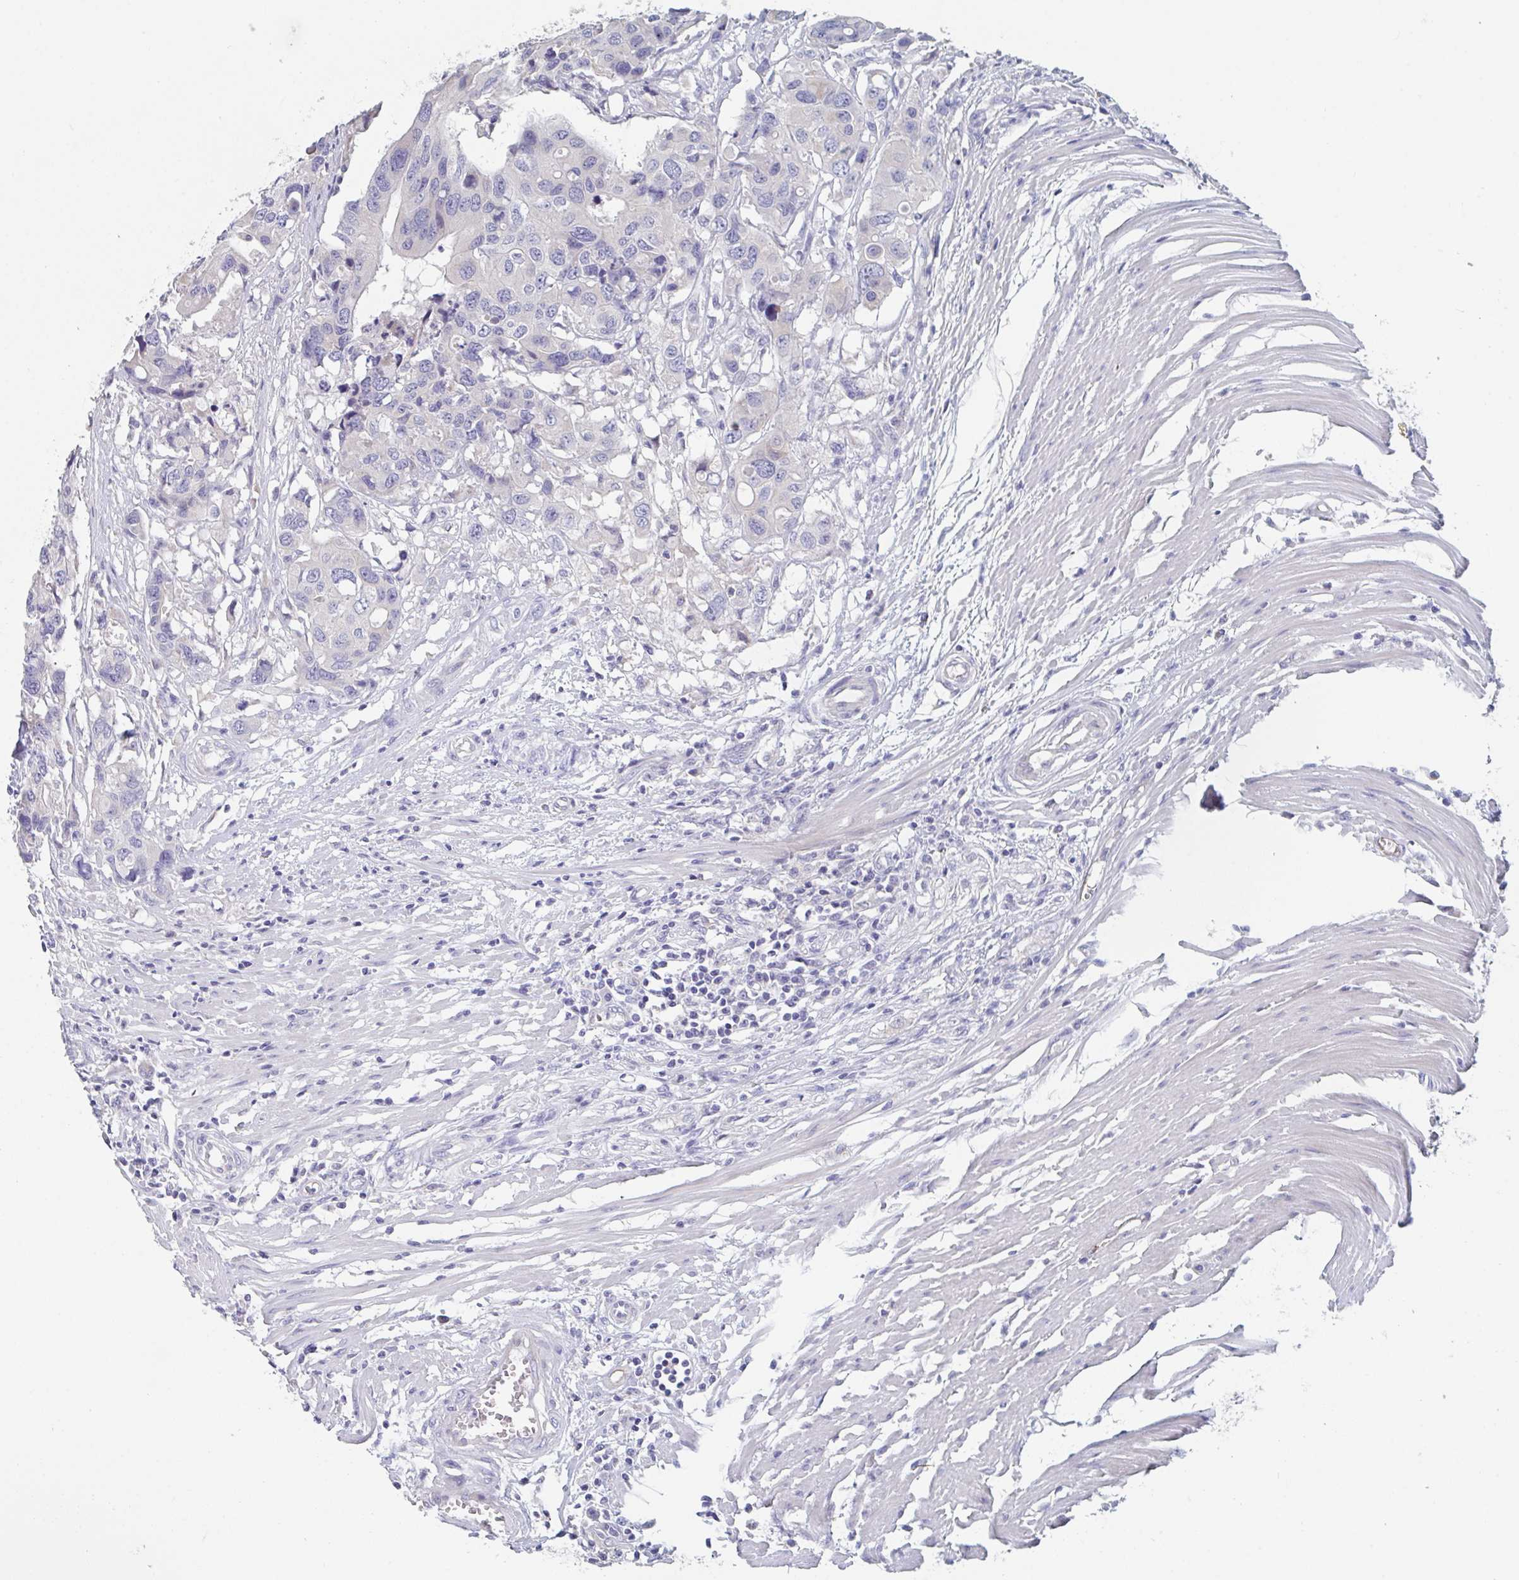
{"staining": {"intensity": "negative", "quantity": "none", "location": "none"}, "tissue": "colorectal cancer", "cell_type": "Tumor cells", "image_type": "cancer", "snomed": [{"axis": "morphology", "description": "Adenocarcinoma, NOS"}, {"axis": "topography", "description": "Colon"}], "caption": "IHC of colorectal adenocarcinoma reveals no staining in tumor cells.", "gene": "ABHD16A", "patient": {"sex": "male", "age": 77}}